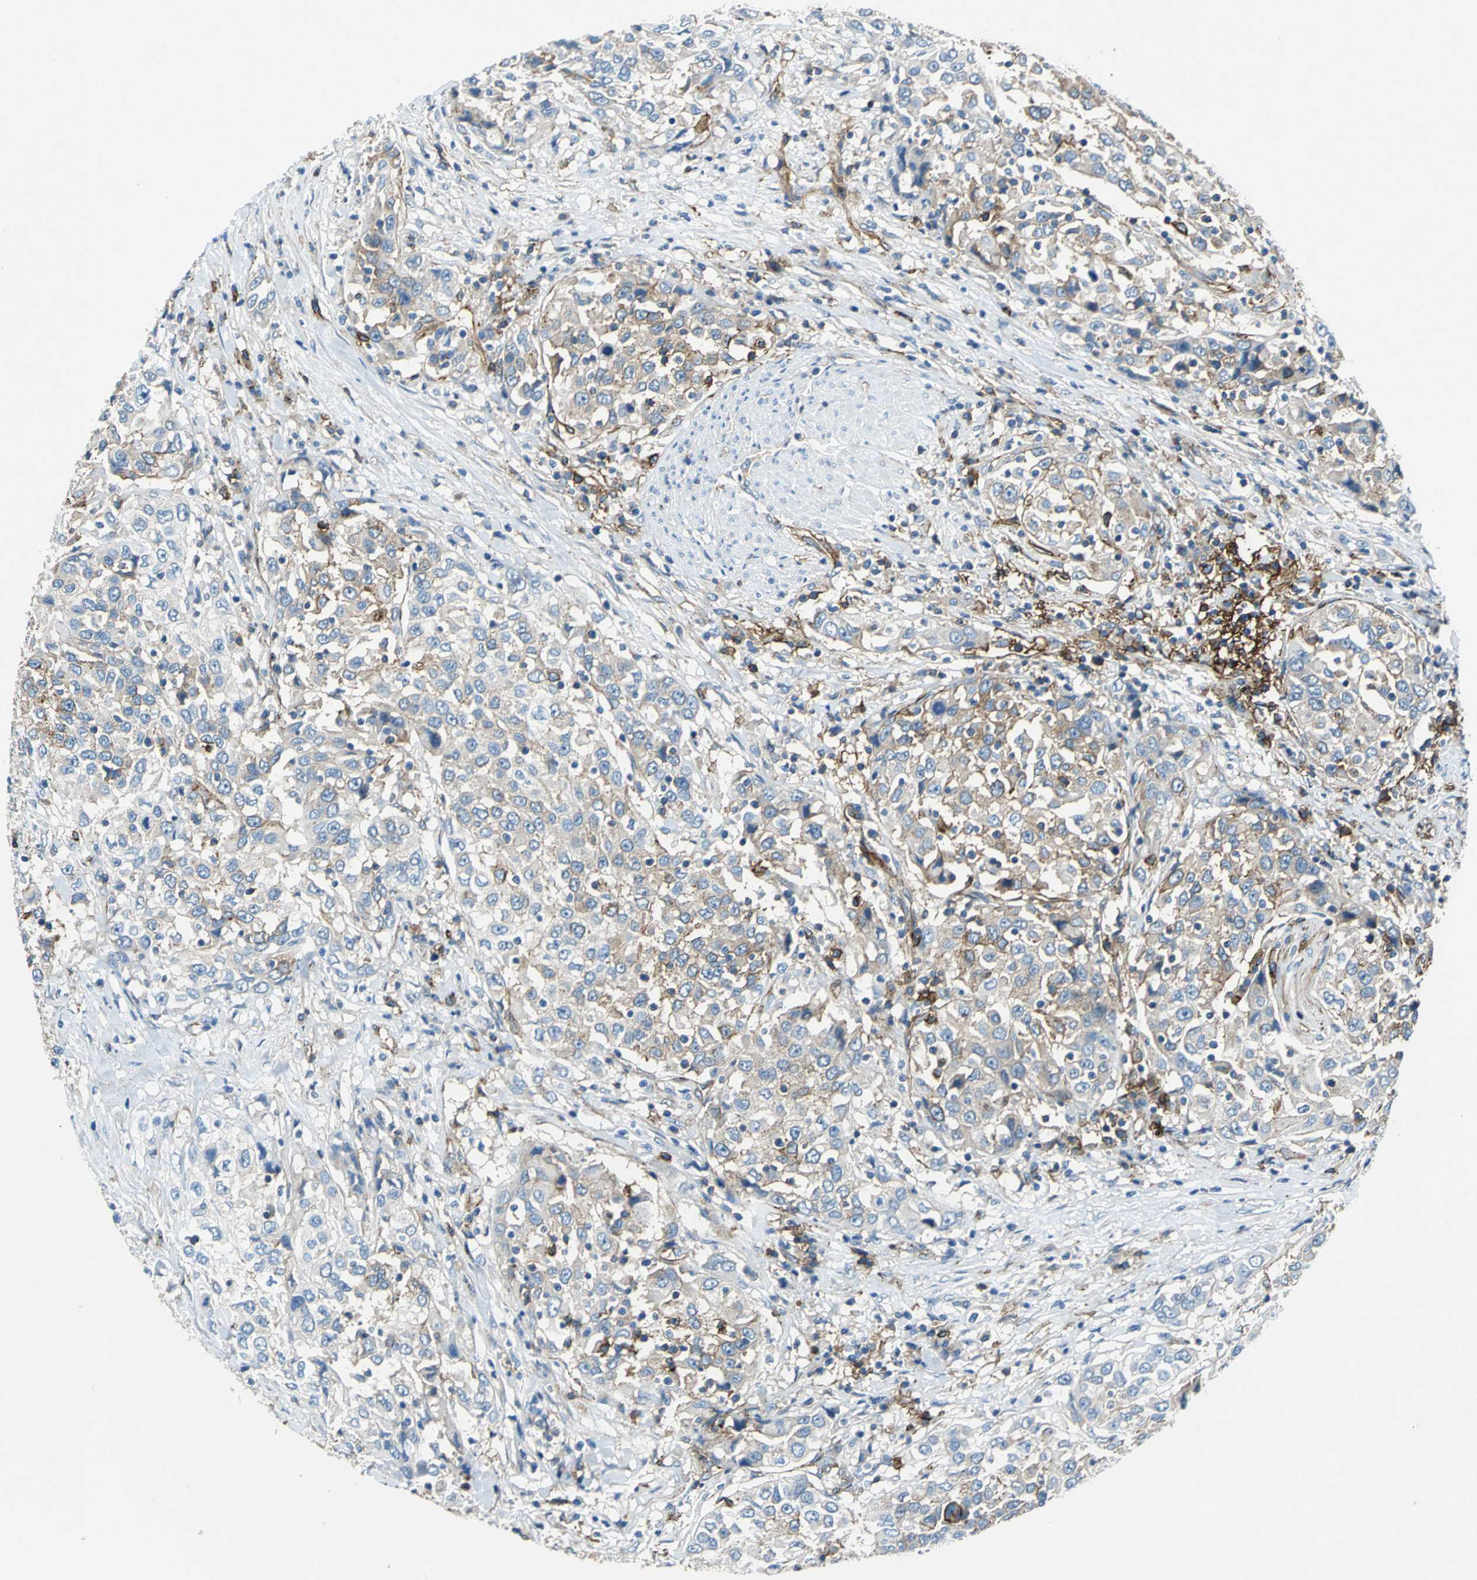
{"staining": {"intensity": "moderate", "quantity": "25%-75%", "location": "cytoplasmic/membranous"}, "tissue": "urothelial cancer", "cell_type": "Tumor cells", "image_type": "cancer", "snomed": [{"axis": "morphology", "description": "Urothelial carcinoma, High grade"}, {"axis": "topography", "description": "Urinary bladder"}], "caption": "High-grade urothelial carcinoma tissue shows moderate cytoplasmic/membranous staining in about 25%-75% of tumor cells", "gene": "RPS13", "patient": {"sex": "female", "age": 80}}